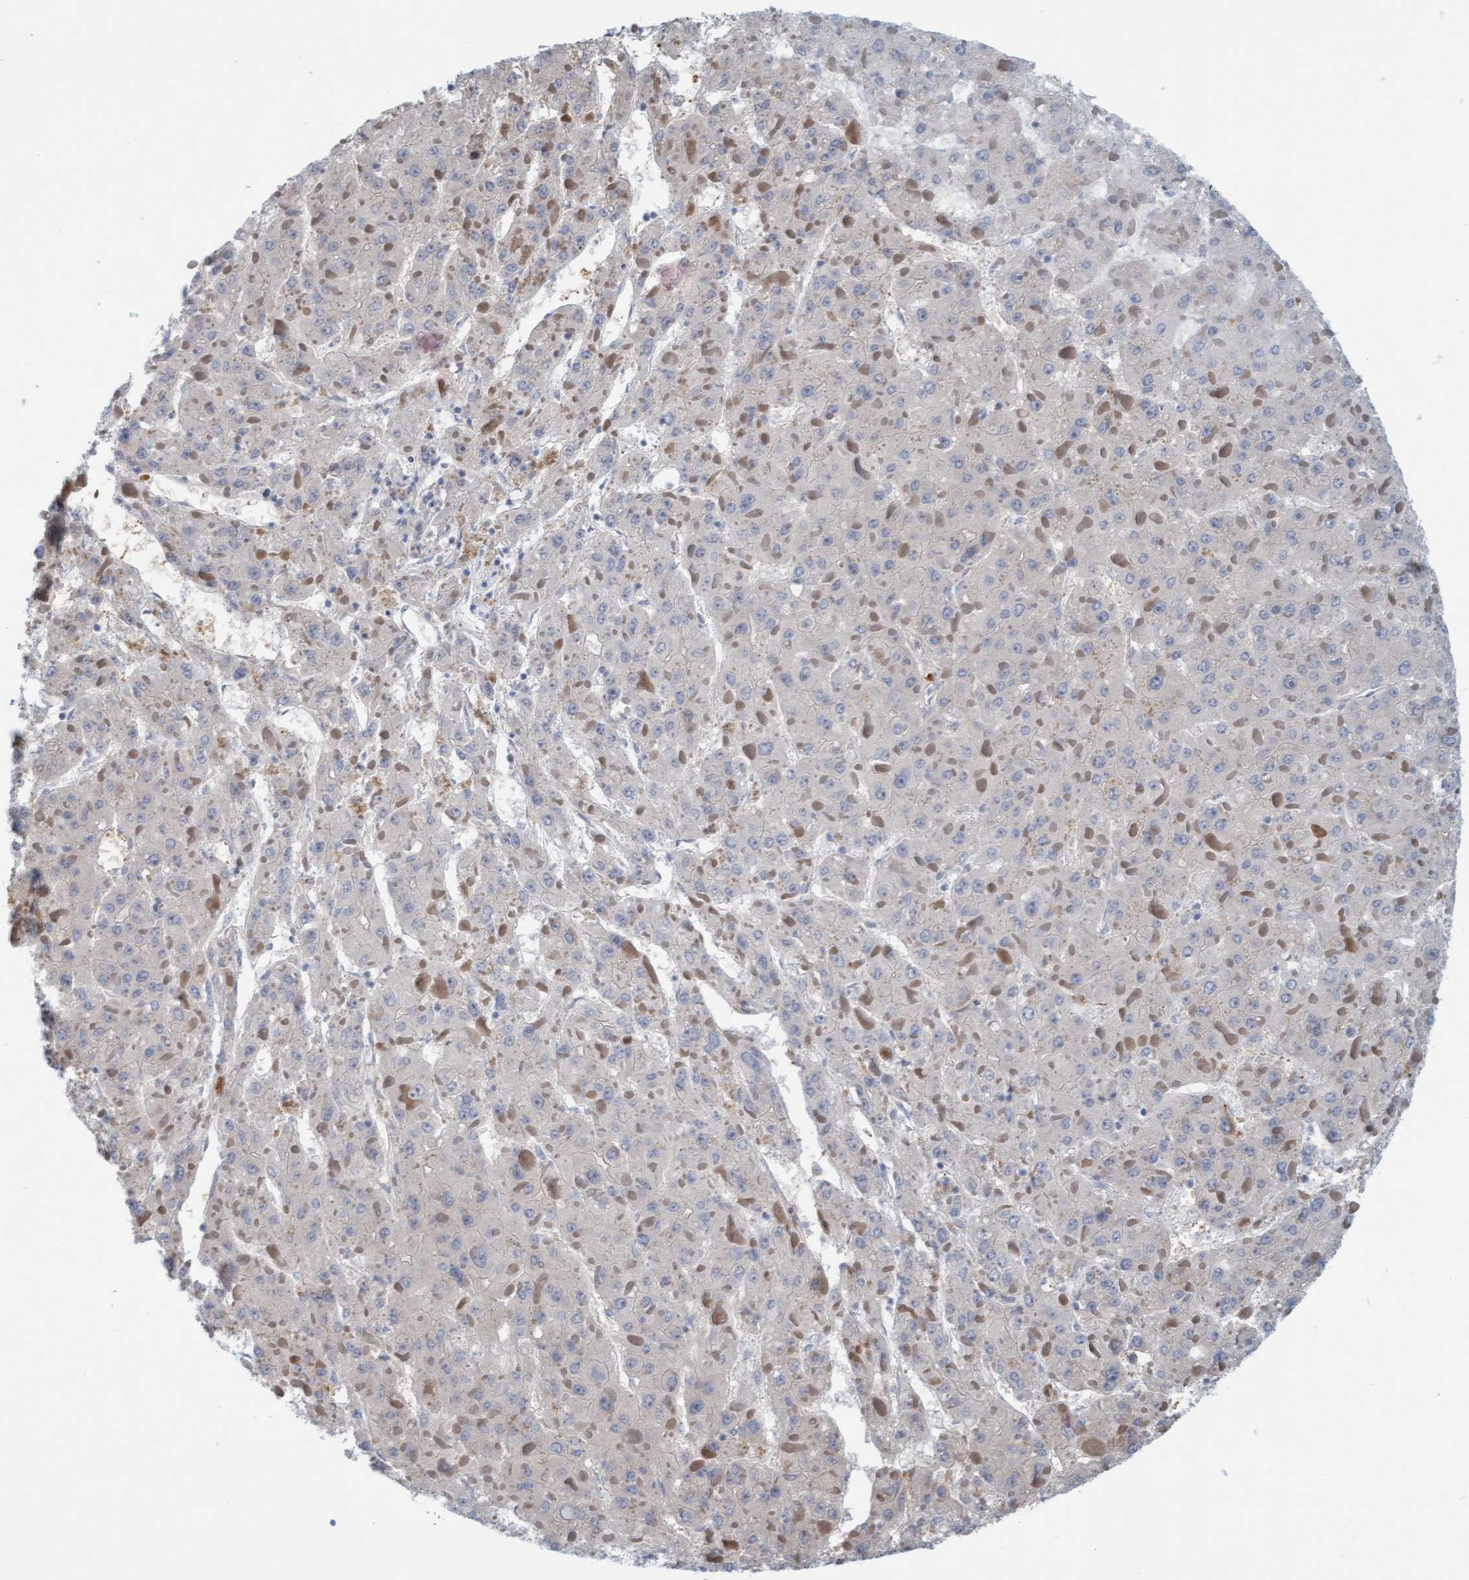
{"staining": {"intensity": "weak", "quantity": "<25%", "location": "cytoplasmic/membranous"}, "tissue": "liver cancer", "cell_type": "Tumor cells", "image_type": "cancer", "snomed": [{"axis": "morphology", "description": "Carcinoma, Hepatocellular, NOS"}, {"axis": "topography", "description": "Liver"}], "caption": "This histopathology image is of liver cancer stained with immunohistochemistry (IHC) to label a protein in brown with the nuclei are counter-stained blue. There is no positivity in tumor cells. (Stains: DAB immunohistochemistry with hematoxylin counter stain, Microscopy: brightfield microscopy at high magnification).", "gene": "P2RX5", "patient": {"sex": "female", "age": 73}}